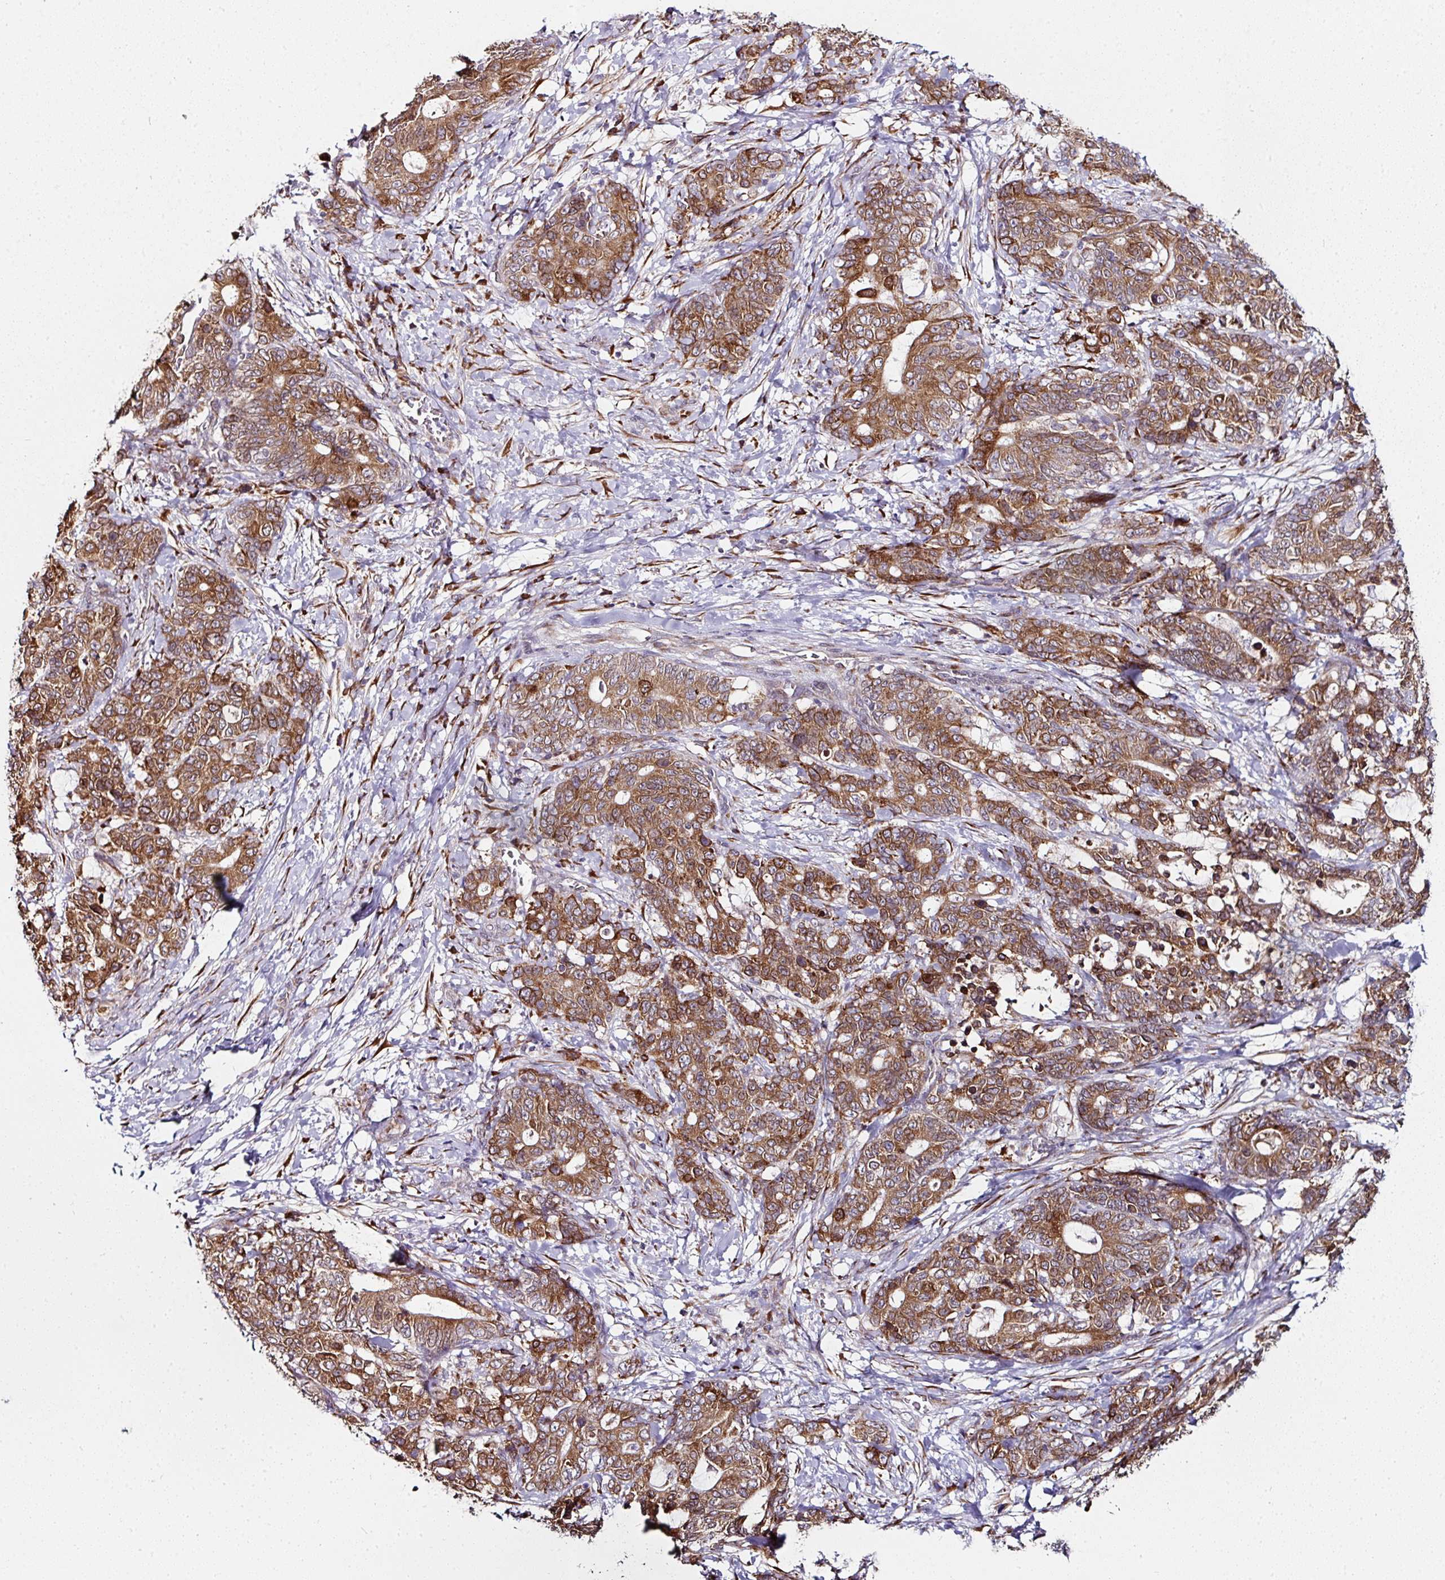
{"staining": {"intensity": "moderate", "quantity": ">75%", "location": "cytoplasmic/membranous"}, "tissue": "stomach cancer", "cell_type": "Tumor cells", "image_type": "cancer", "snomed": [{"axis": "morphology", "description": "Normal tissue, NOS"}, {"axis": "morphology", "description": "Adenocarcinoma, NOS"}, {"axis": "topography", "description": "Stomach"}], "caption": "A high-resolution photomicrograph shows immunohistochemistry staining of stomach cancer (adenocarcinoma), which displays moderate cytoplasmic/membranous positivity in approximately >75% of tumor cells.", "gene": "APOLD1", "patient": {"sex": "female", "age": 64}}